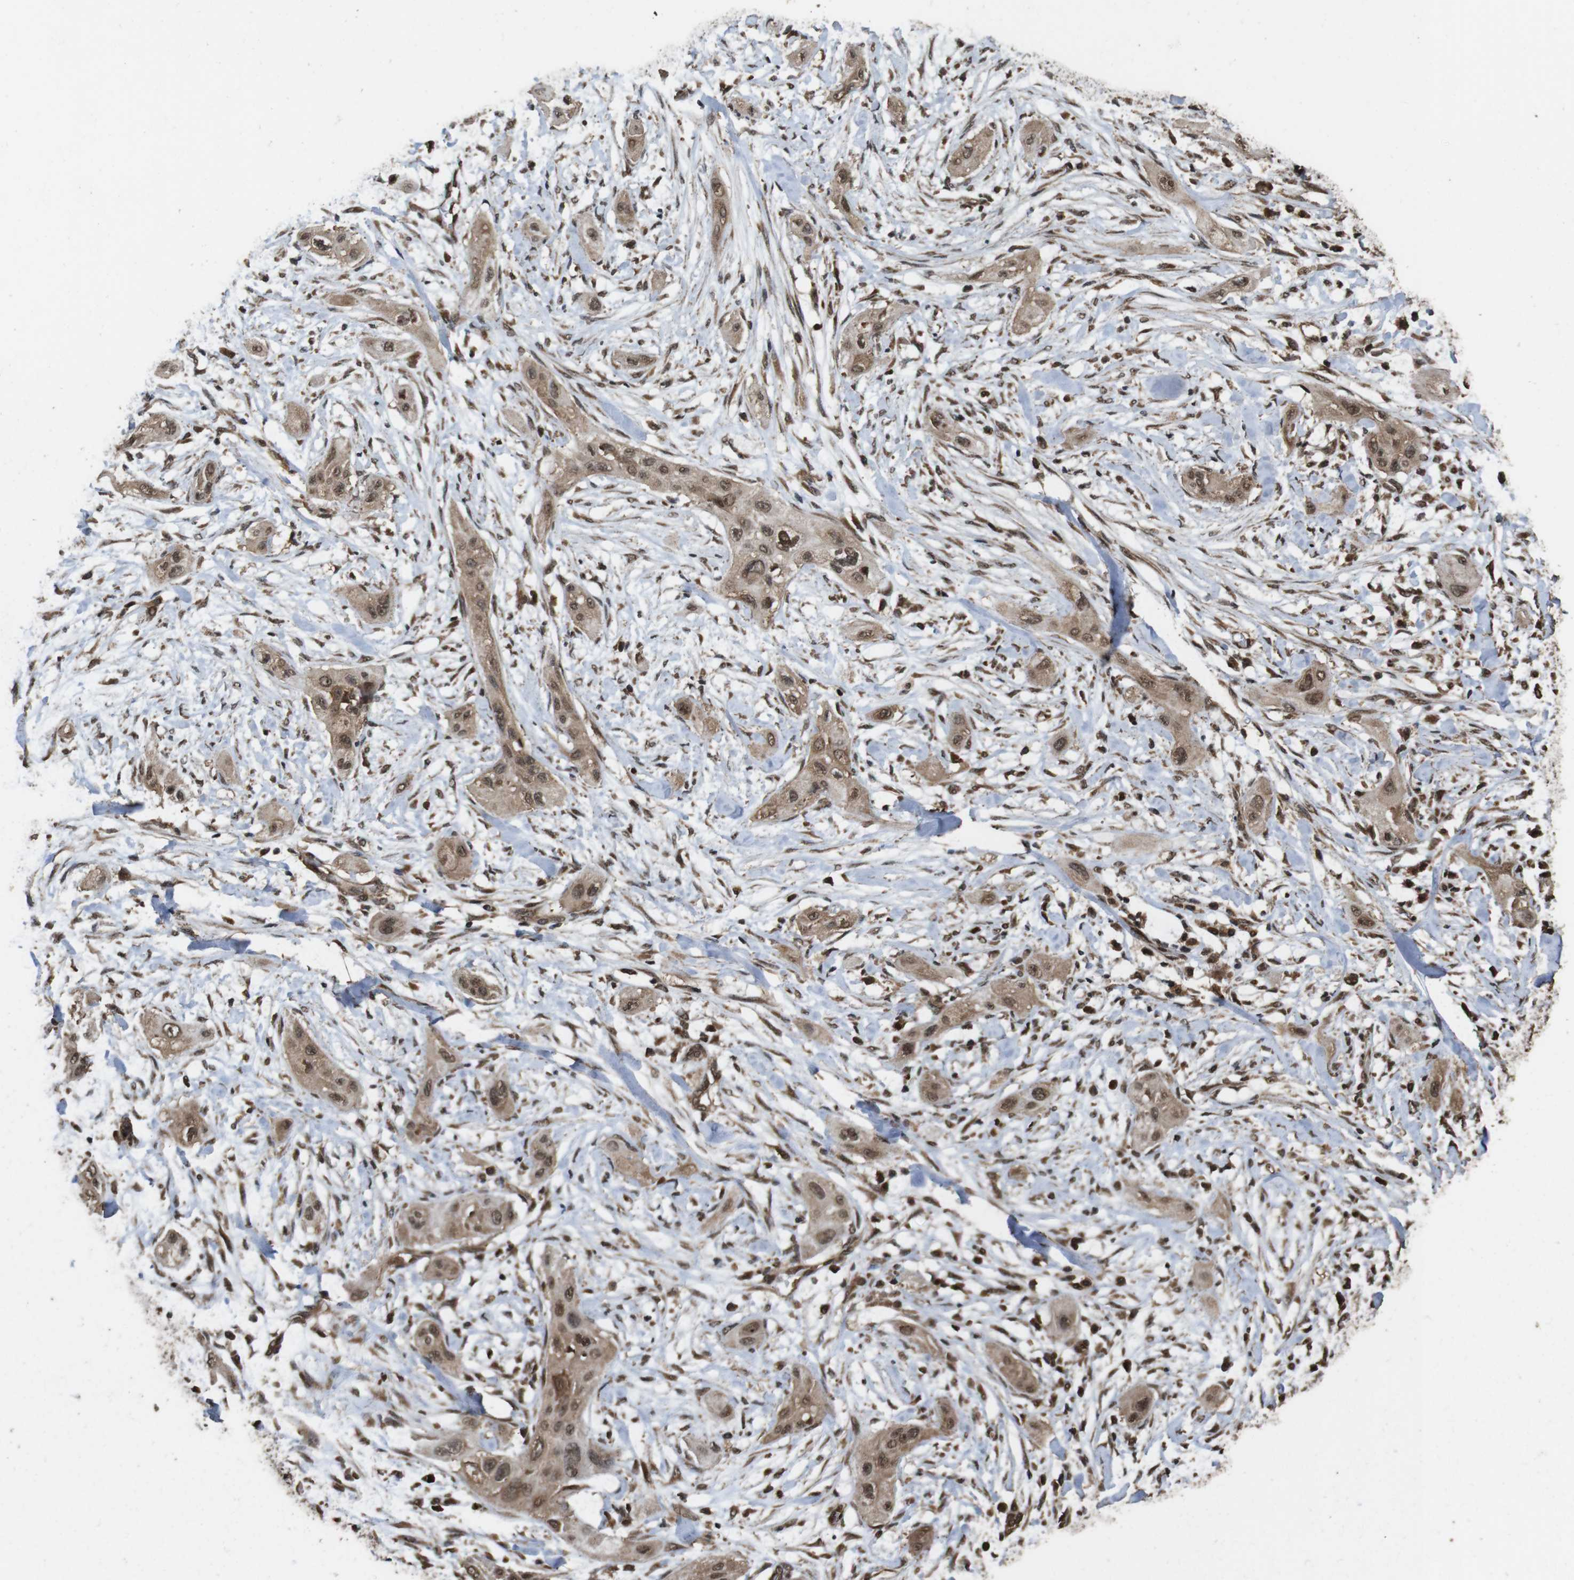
{"staining": {"intensity": "weak", "quantity": ">75%", "location": "cytoplasmic/membranous,nuclear"}, "tissue": "lung cancer", "cell_type": "Tumor cells", "image_type": "cancer", "snomed": [{"axis": "morphology", "description": "Squamous cell carcinoma, NOS"}, {"axis": "topography", "description": "Lung"}], "caption": "The image displays a brown stain indicating the presence of a protein in the cytoplasmic/membranous and nuclear of tumor cells in squamous cell carcinoma (lung).", "gene": "RRAS2", "patient": {"sex": "female", "age": 47}}